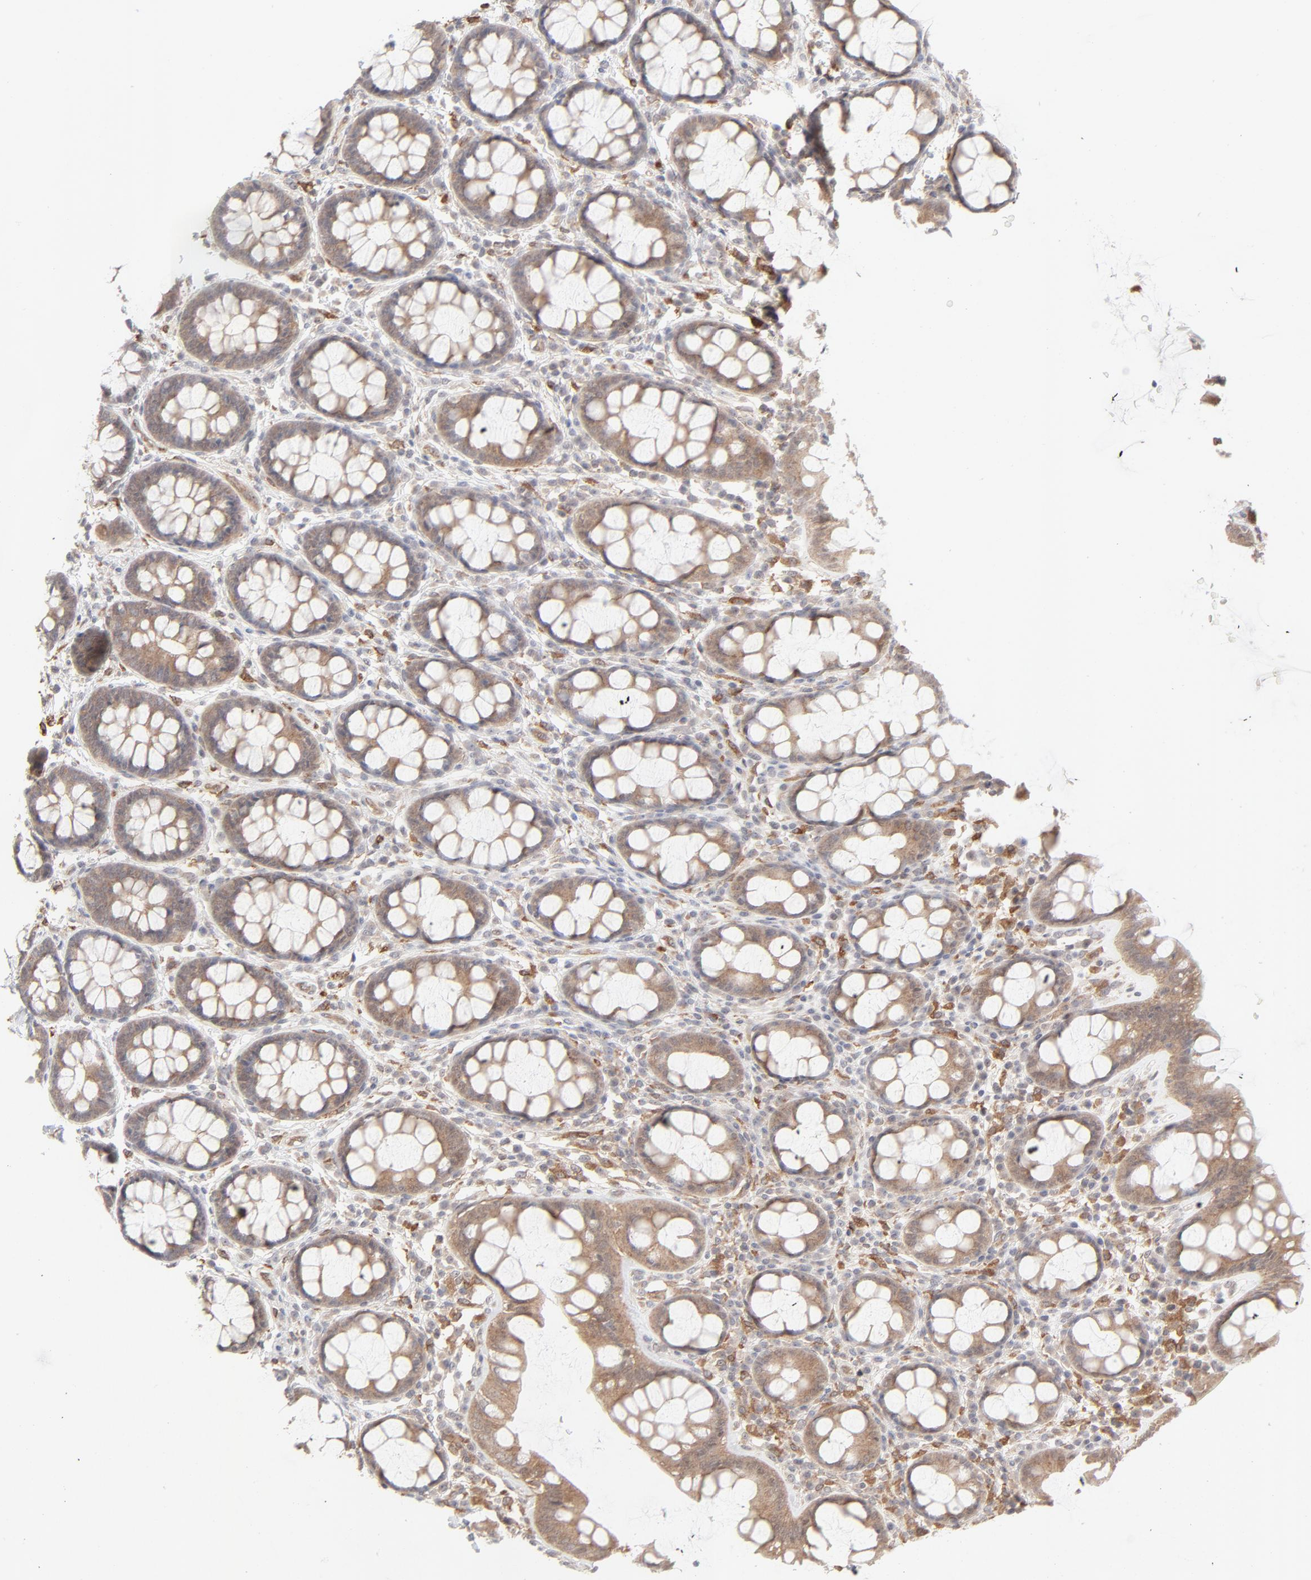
{"staining": {"intensity": "moderate", "quantity": ">75%", "location": "cytoplasmic/membranous"}, "tissue": "rectum", "cell_type": "Glandular cells", "image_type": "normal", "snomed": [{"axis": "morphology", "description": "Normal tissue, NOS"}, {"axis": "topography", "description": "Rectum"}], "caption": "DAB (3,3'-diaminobenzidine) immunohistochemical staining of normal rectum displays moderate cytoplasmic/membranous protein staining in approximately >75% of glandular cells. The protein of interest is stained brown, and the nuclei are stained in blue (DAB IHC with brightfield microscopy, high magnification).", "gene": "RAB5C", "patient": {"sex": "male", "age": 92}}